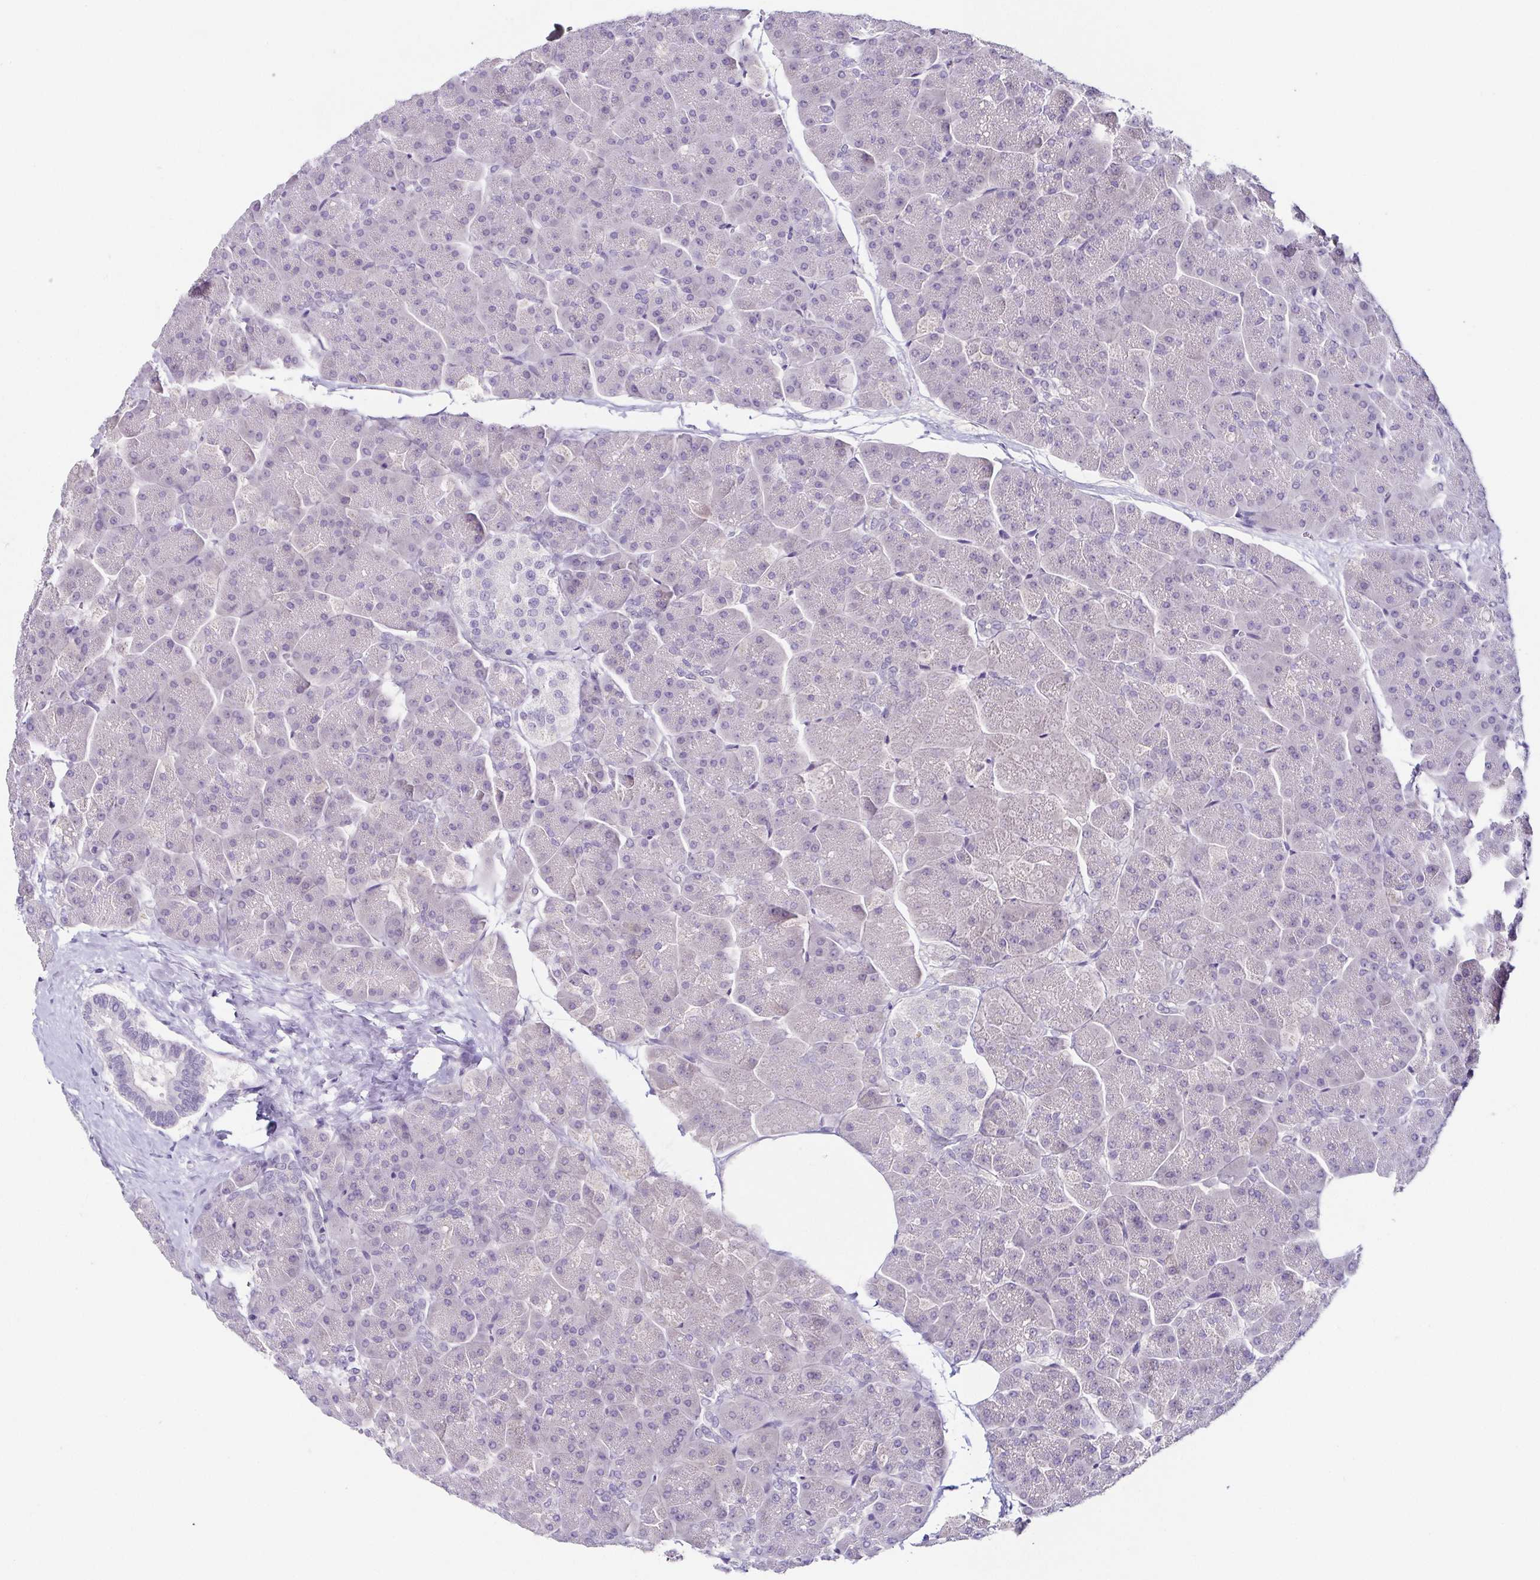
{"staining": {"intensity": "negative", "quantity": "none", "location": "none"}, "tissue": "pancreas", "cell_type": "Exocrine glandular cells", "image_type": "normal", "snomed": [{"axis": "morphology", "description": "Normal tissue, NOS"}, {"axis": "topography", "description": "Pancreas"}, {"axis": "topography", "description": "Peripheral nerve tissue"}], "caption": "DAB (3,3'-diaminobenzidine) immunohistochemical staining of normal pancreas shows no significant staining in exocrine glandular cells. (DAB (3,3'-diaminobenzidine) IHC with hematoxylin counter stain).", "gene": "TP73", "patient": {"sex": "male", "age": 54}}